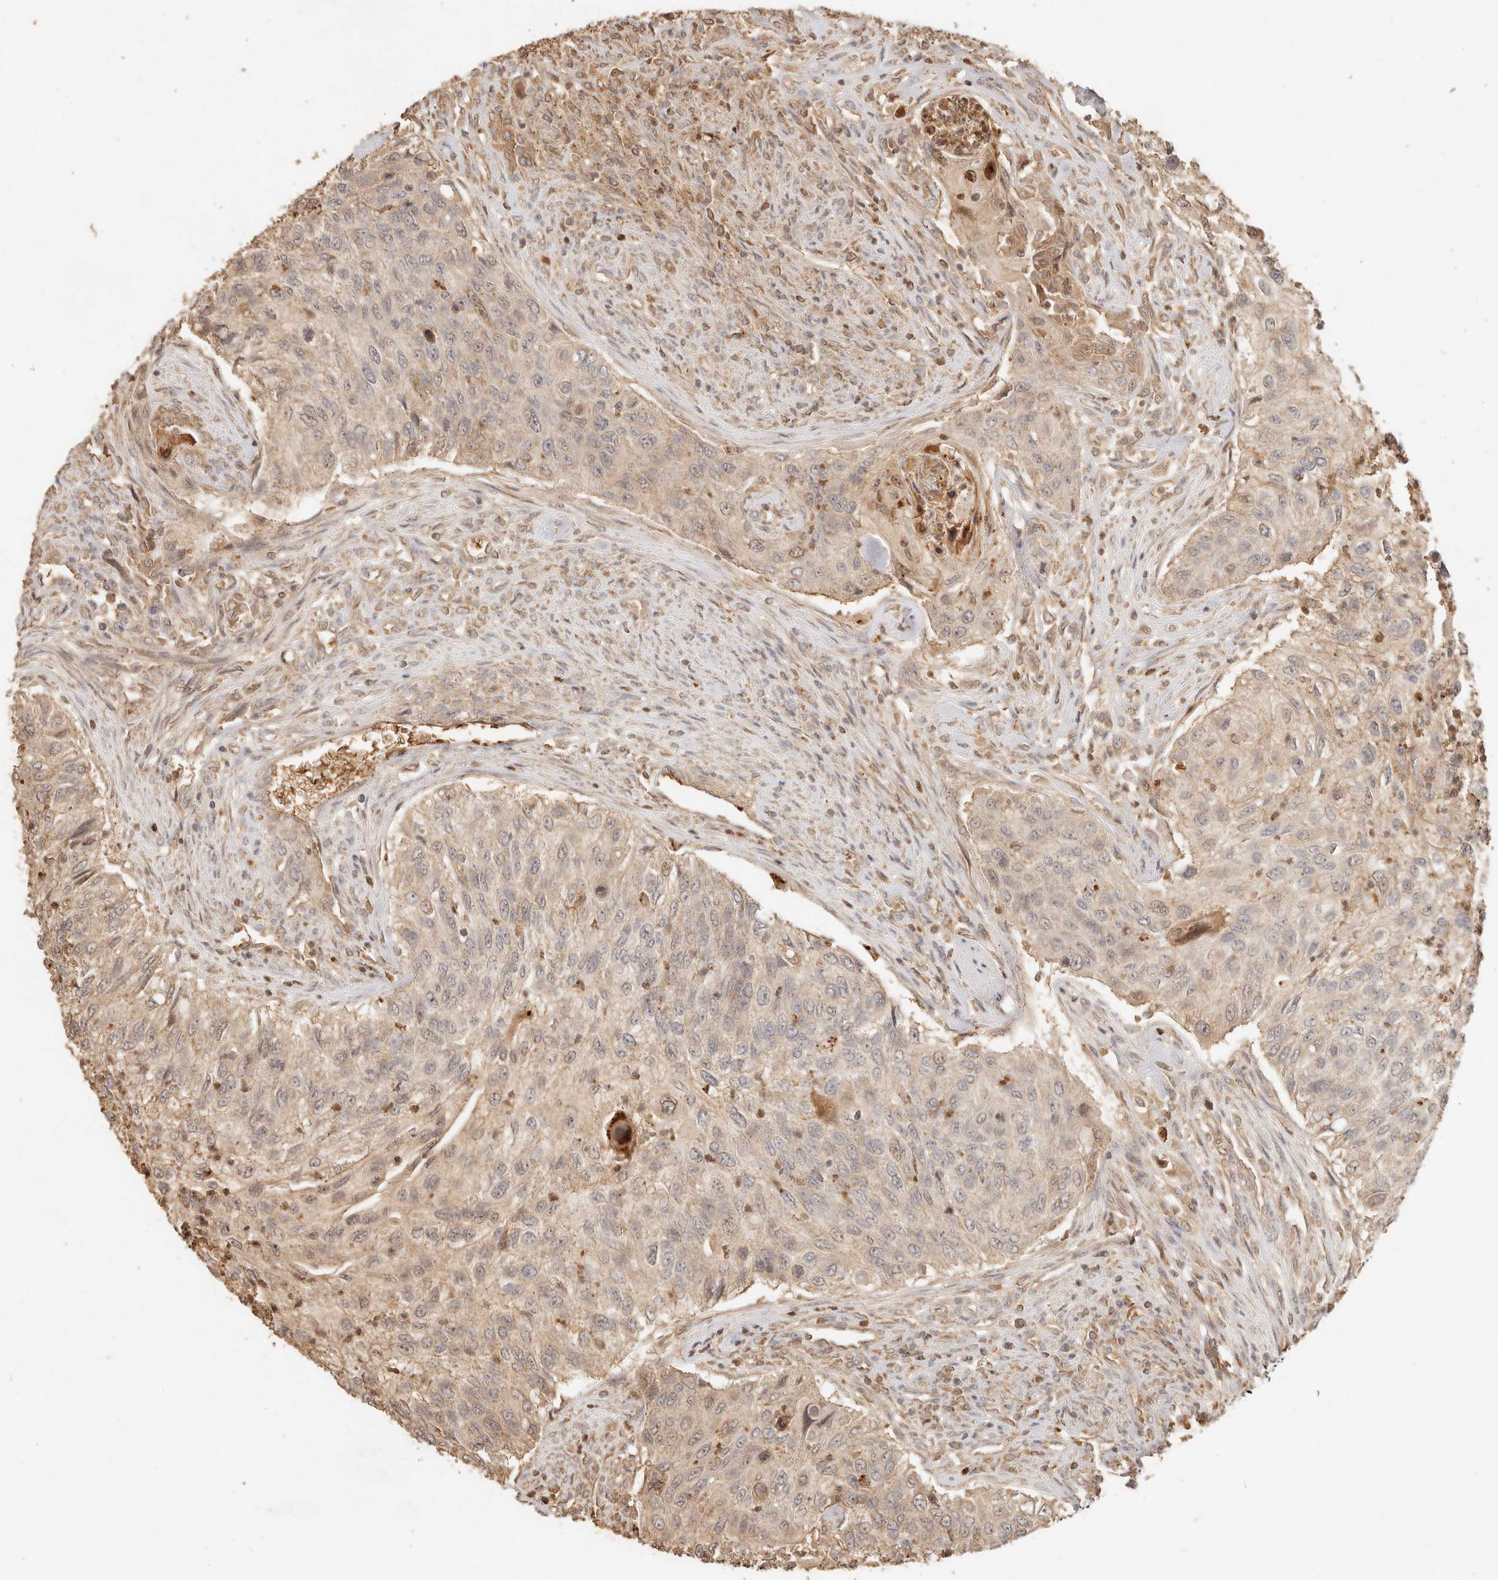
{"staining": {"intensity": "moderate", "quantity": "25%-75%", "location": "cytoplasmic/membranous"}, "tissue": "urothelial cancer", "cell_type": "Tumor cells", "image_type": "cancer", "snomed": [{"axis": "morphology", "description": "Urothelial carcinoma, High grade"}, {"axis": "topography", "description": "Urinary bladder"}], "caption": "Urothelial cancer stained for a protein (brown) exhibits moderate cytoplasmic/membranous positive positivity in about 25%-75% of tumor cells.", "gene": "INTS11", "patient": {"sex": "female", "age": 60}}